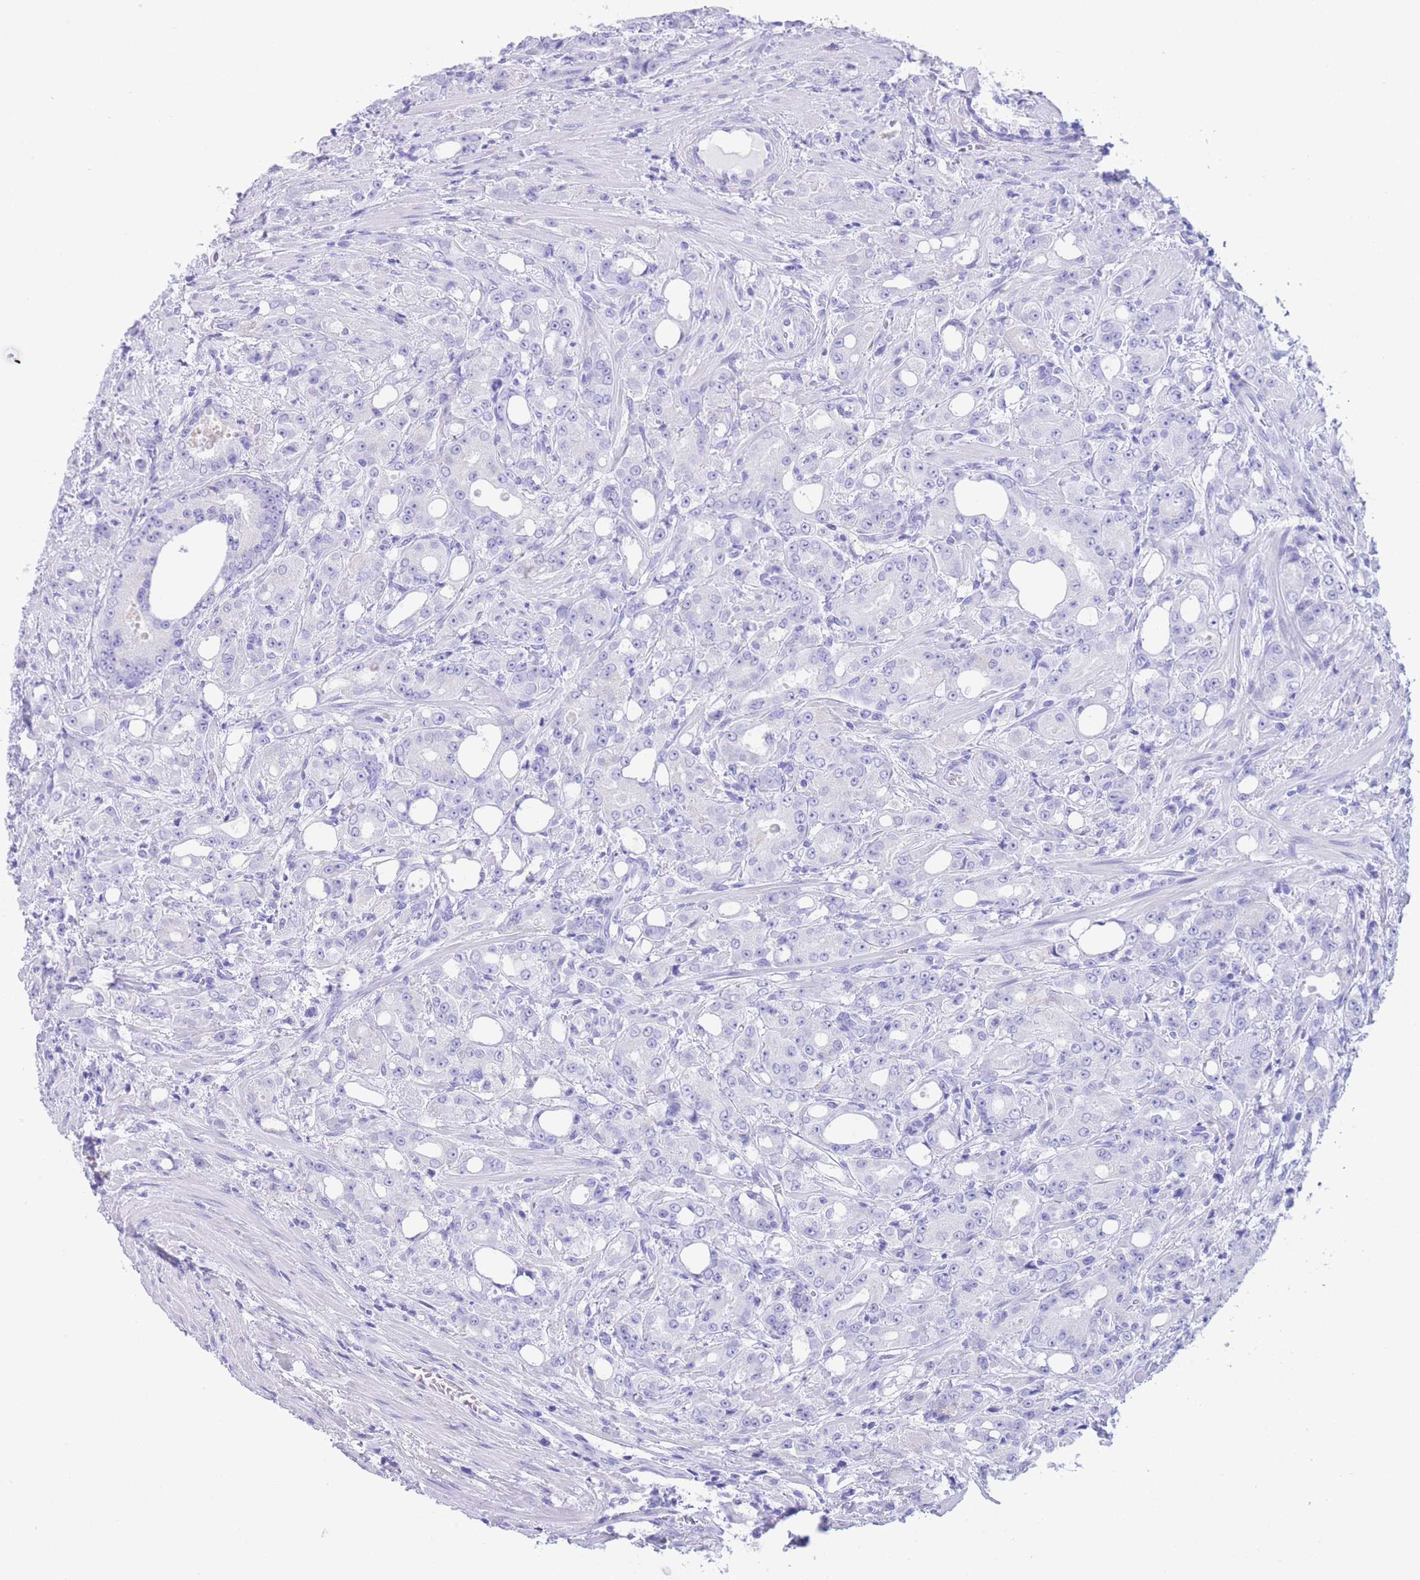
{"staining": {"intensity": "negative", "quantity": "none", "location": "none"}, "tissue": "prostate cancer", "cell_type": "Tumor cells", "image_type": "cancer", "snomed": [{"axis": "morphology", "description": "Adenocarcinoma, High grade"}, {"axis": "topography", "description": "Prostate"}], "caption": "Immunohistochemistry (IHC) of prostate cancer exhibits no staining in tumor cells.", "gene": "SLCO1B3", "patient": {"sex": "male", "age": 69}}